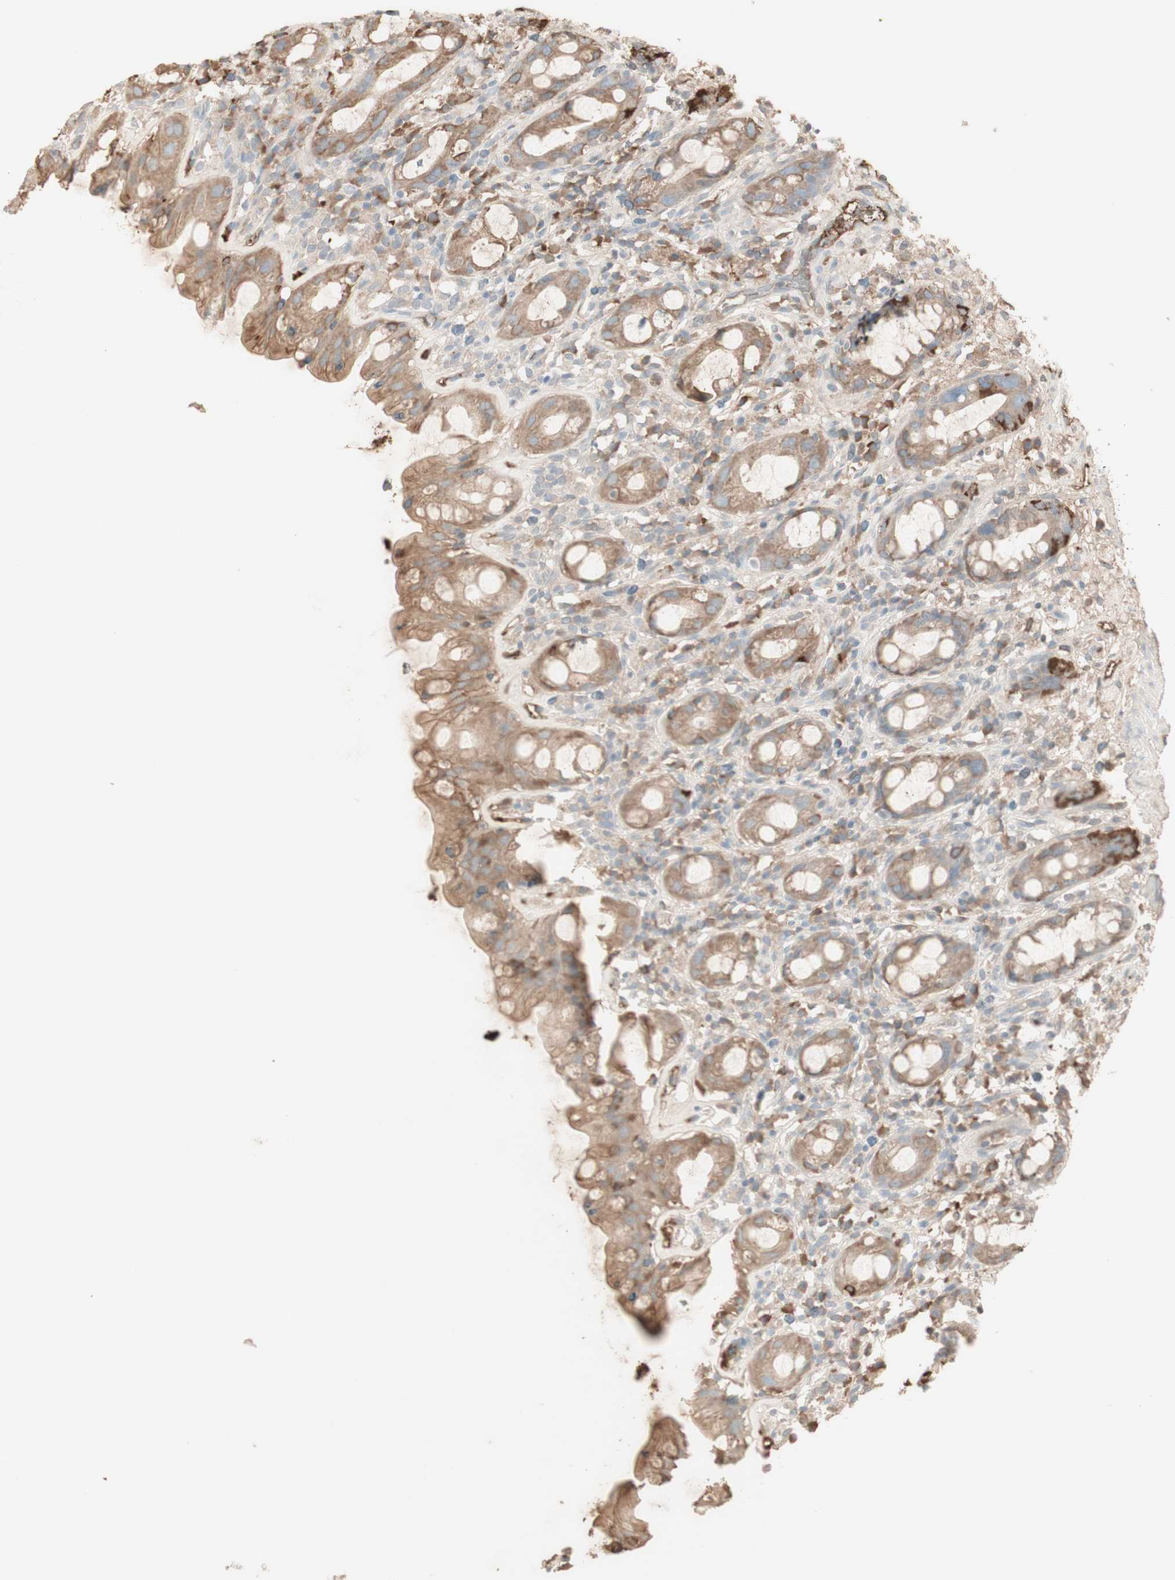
{"staining": {"intensity": "weak", "quantity": ">75%", "location": "cytoplasmic/membranous"}, "tissue": "rectum", "cell_type": "Glandular cells", "image_type": "normal", "snomed": [{"axis": "morphology", "description": "Normal tissue, NOS"}, {"axis": "topography", "description": "Rectum"}], "caption": "A high-resolution histopathology image shows IHC staining of normal rectum, which reveals weak cytoplasmic/membranous expression in about >75% of glandular cells.", "gene": "IFNG", "patient": {"sex": "male", "age": 44}}